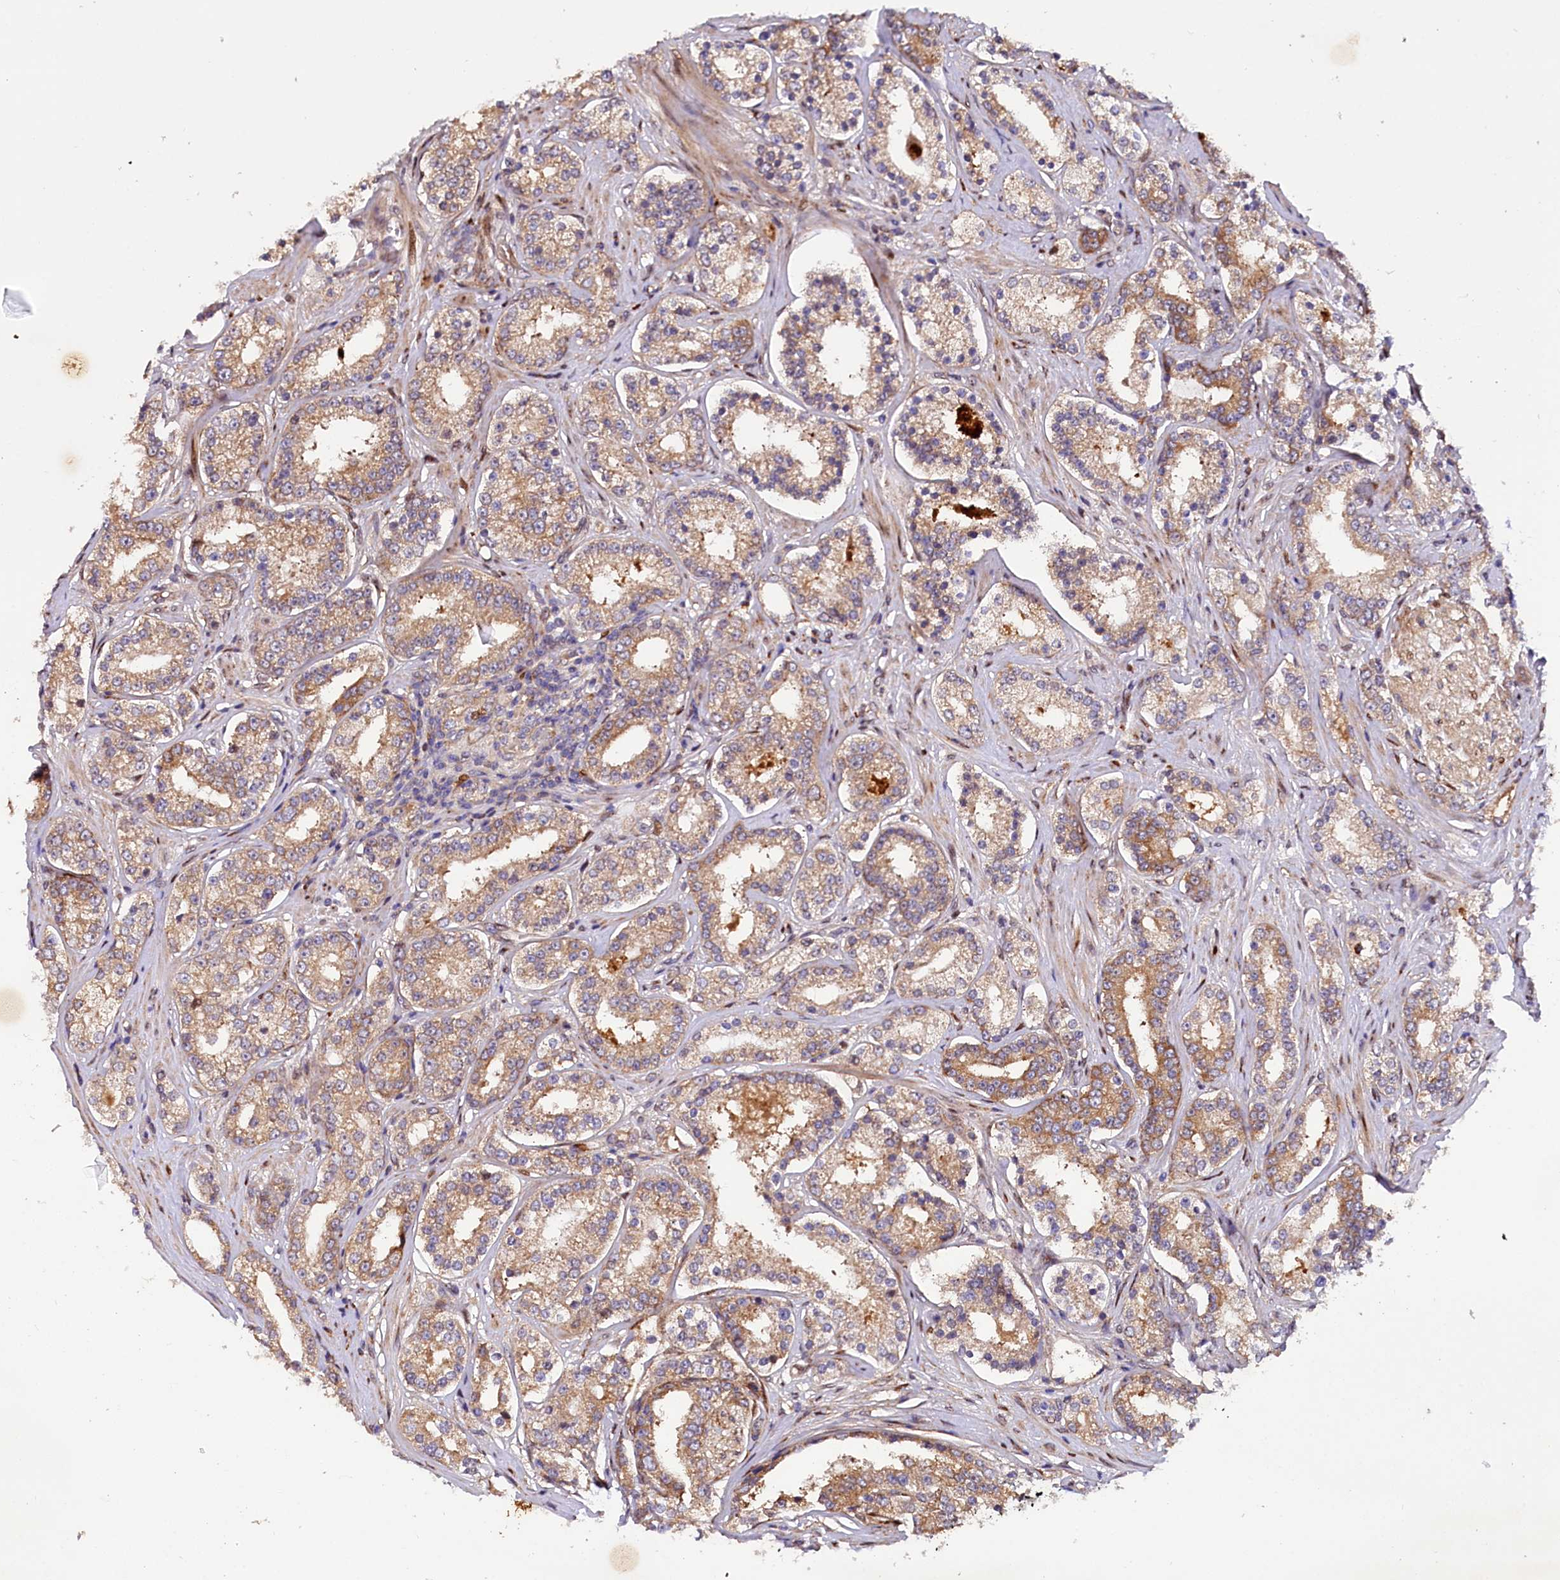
{"staining": {"intensity": "moderate", "quantity": ">75%", "location": "cytoplasmic/membranous"}, "tissue": "prostate cancer", "cell_type": "Tumor cells", "image_type": "cancer", "snomed": [{"axis": "morphology", "description": "Normal tissue, NOS"}, {"axis": "morphology", "description": "Adenocarcinoma, High grade"}, {"axis": "topography", "description": "Prostate"}], "caption": "Prostate high-grade adenocarcinoma stained with a protein marker reveals moderate staining in tumor cells.", "gene": "PDZRN3", "patient": {"sex": "male", "age": 83}}